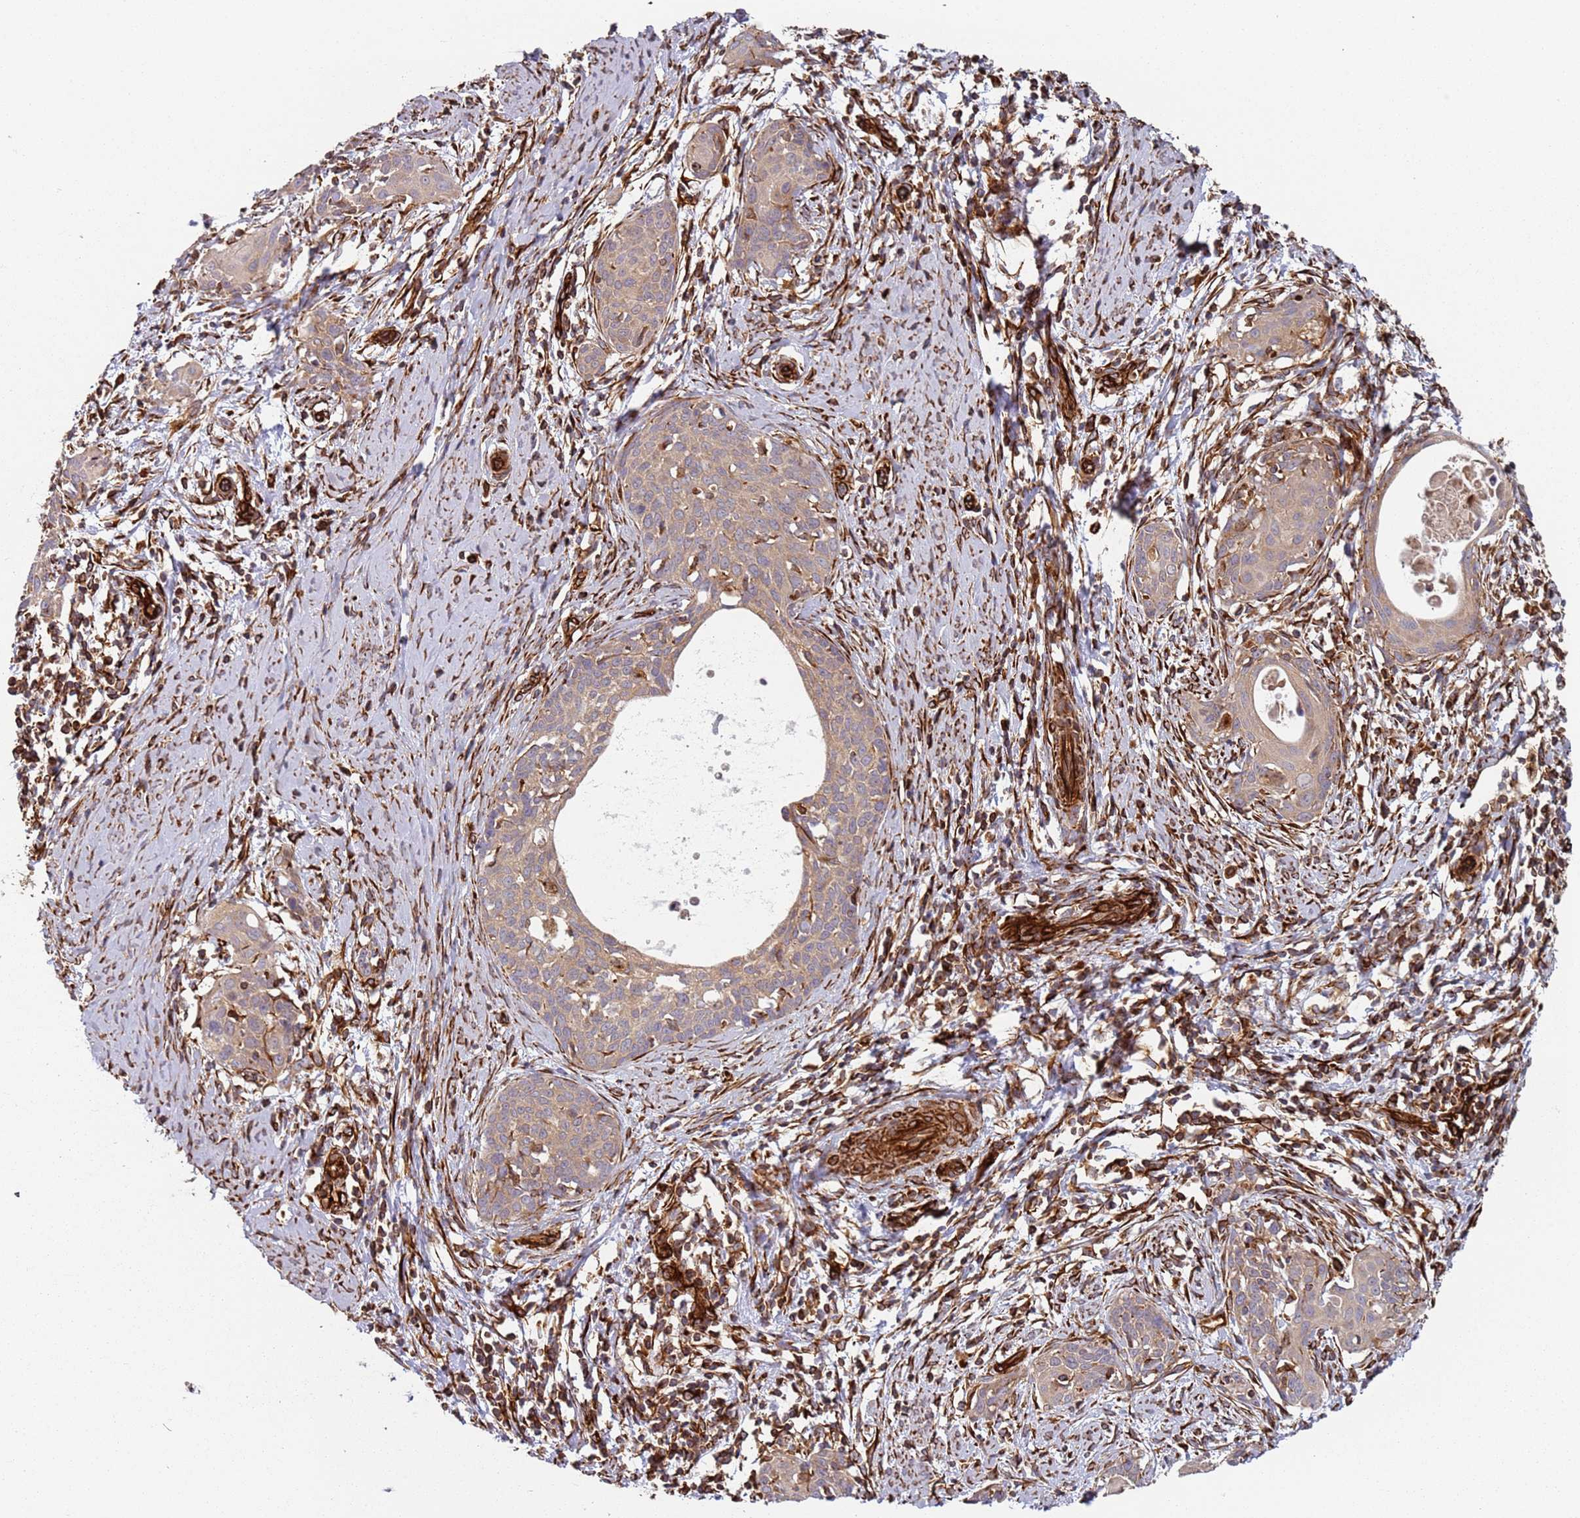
{"staining": {"intensity": "weak", "quantity": ">75%", "location": "cytoplasmic/membranous"}, "tissue": "cervical cancer", "cell_type": "Tumor cells", "image_type": "cancer", "snomed": [{"axis": "morphology", "description": "Squamous cell carcinoma, NOS"}, {"axis": "topography", "description": "Cervix"}], "caption": "A brown stain shows weak cytoplasmic/membranous staining of a protein in squamous cell carcinoma (cervical) tumor cells.", "gene": "SNAPIN", "patient": {"sex": "female", "age": 52}}